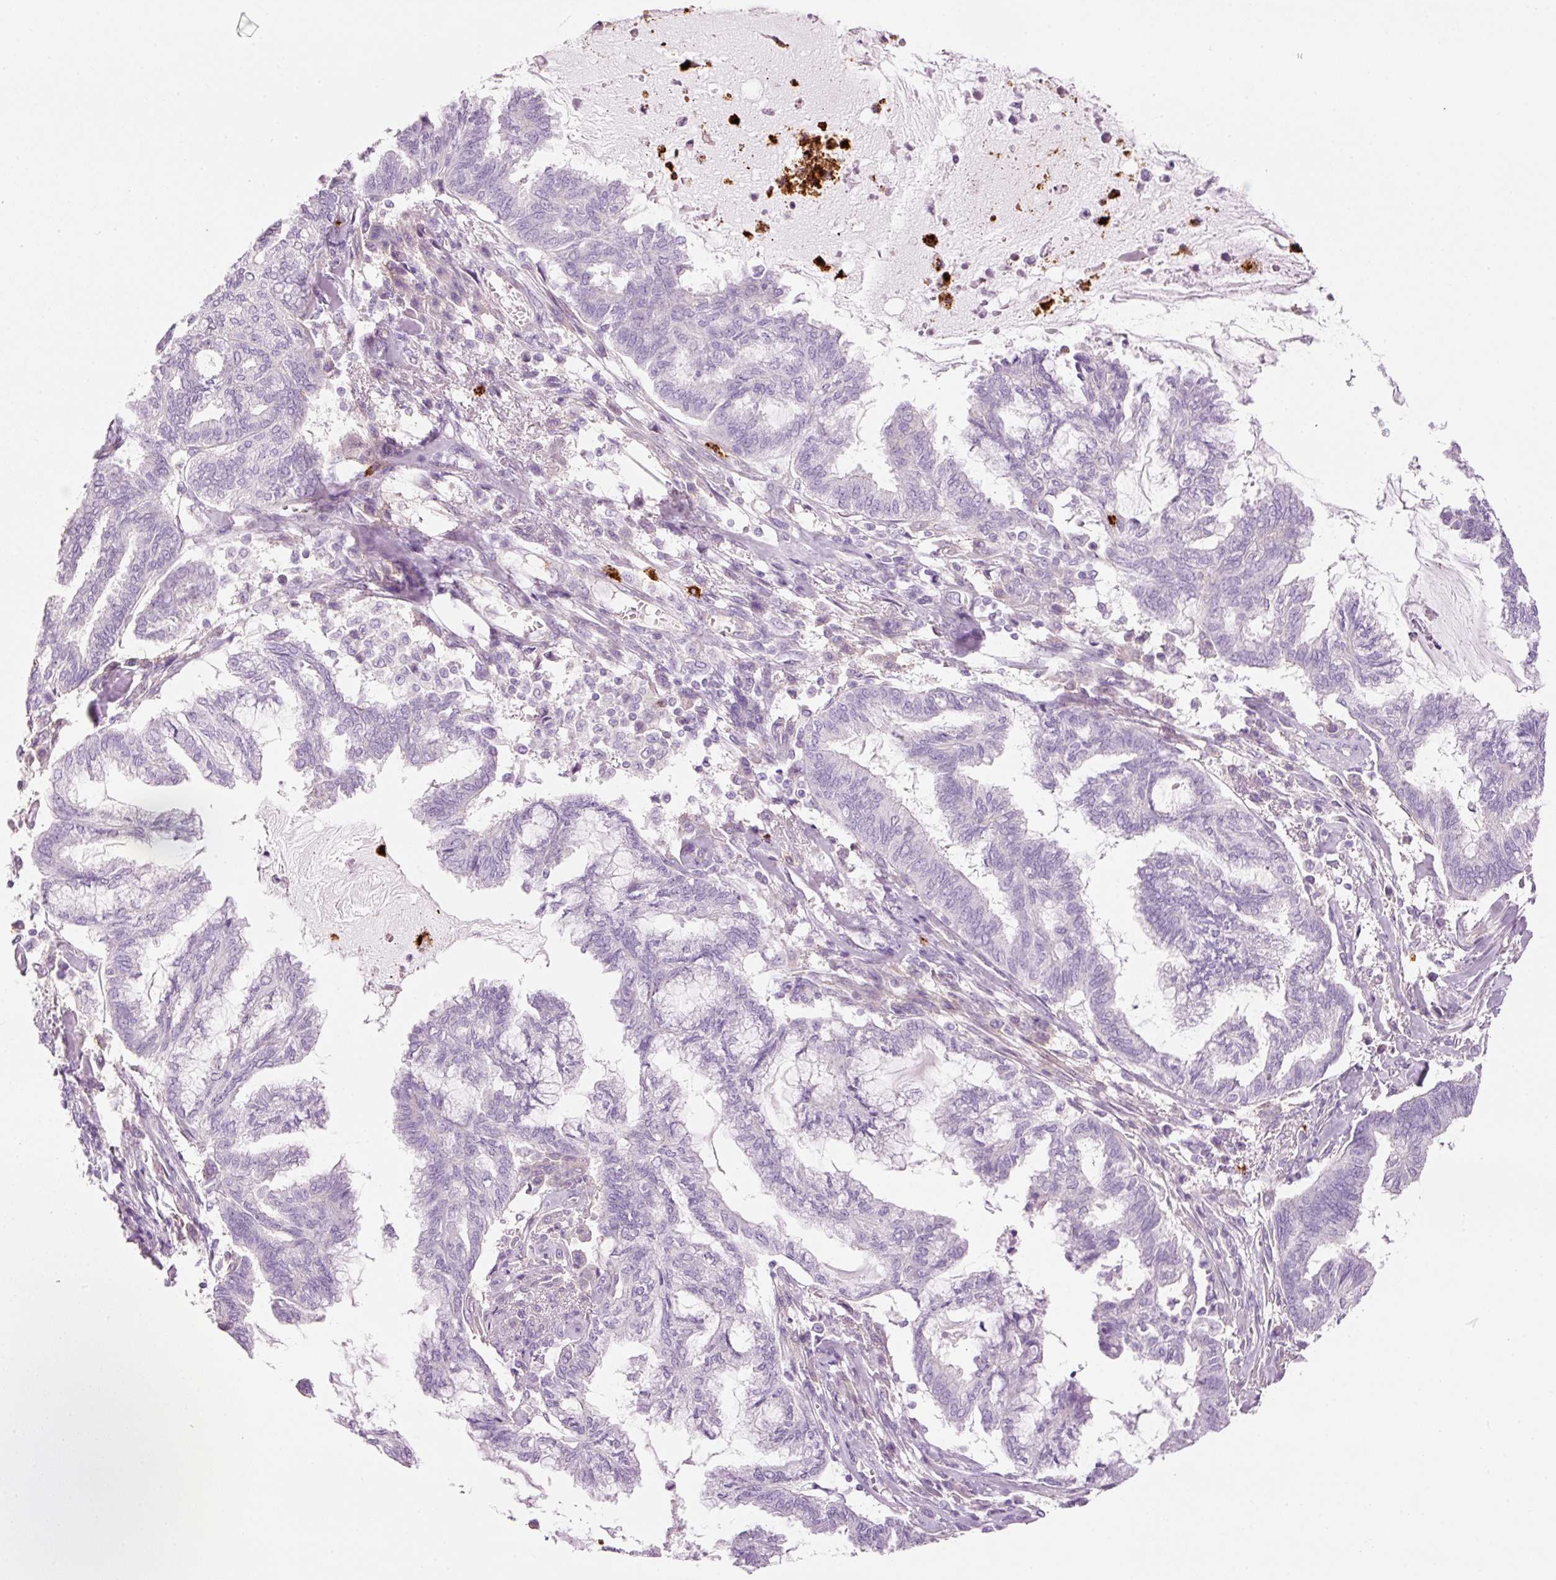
{"staining": {"intensity": "negative", "quantity": "none", "location": "none"}, "tissue": "endometrial cancer", "cell_type": "Tumor cells", "image_type": "cancer", "snomed": [{"axis": "morphology", "description": "Adenocarcinoma, NOS"}, {"axis": "topography", "description": "Endometrium"}], "caption": "Immunohistochemical staining of endometrial adenocarcinoma demonstrates no significant staining in tumor cells.", "gene": "MAP3K3", "patient": {"sex": "female", "age": 86}}